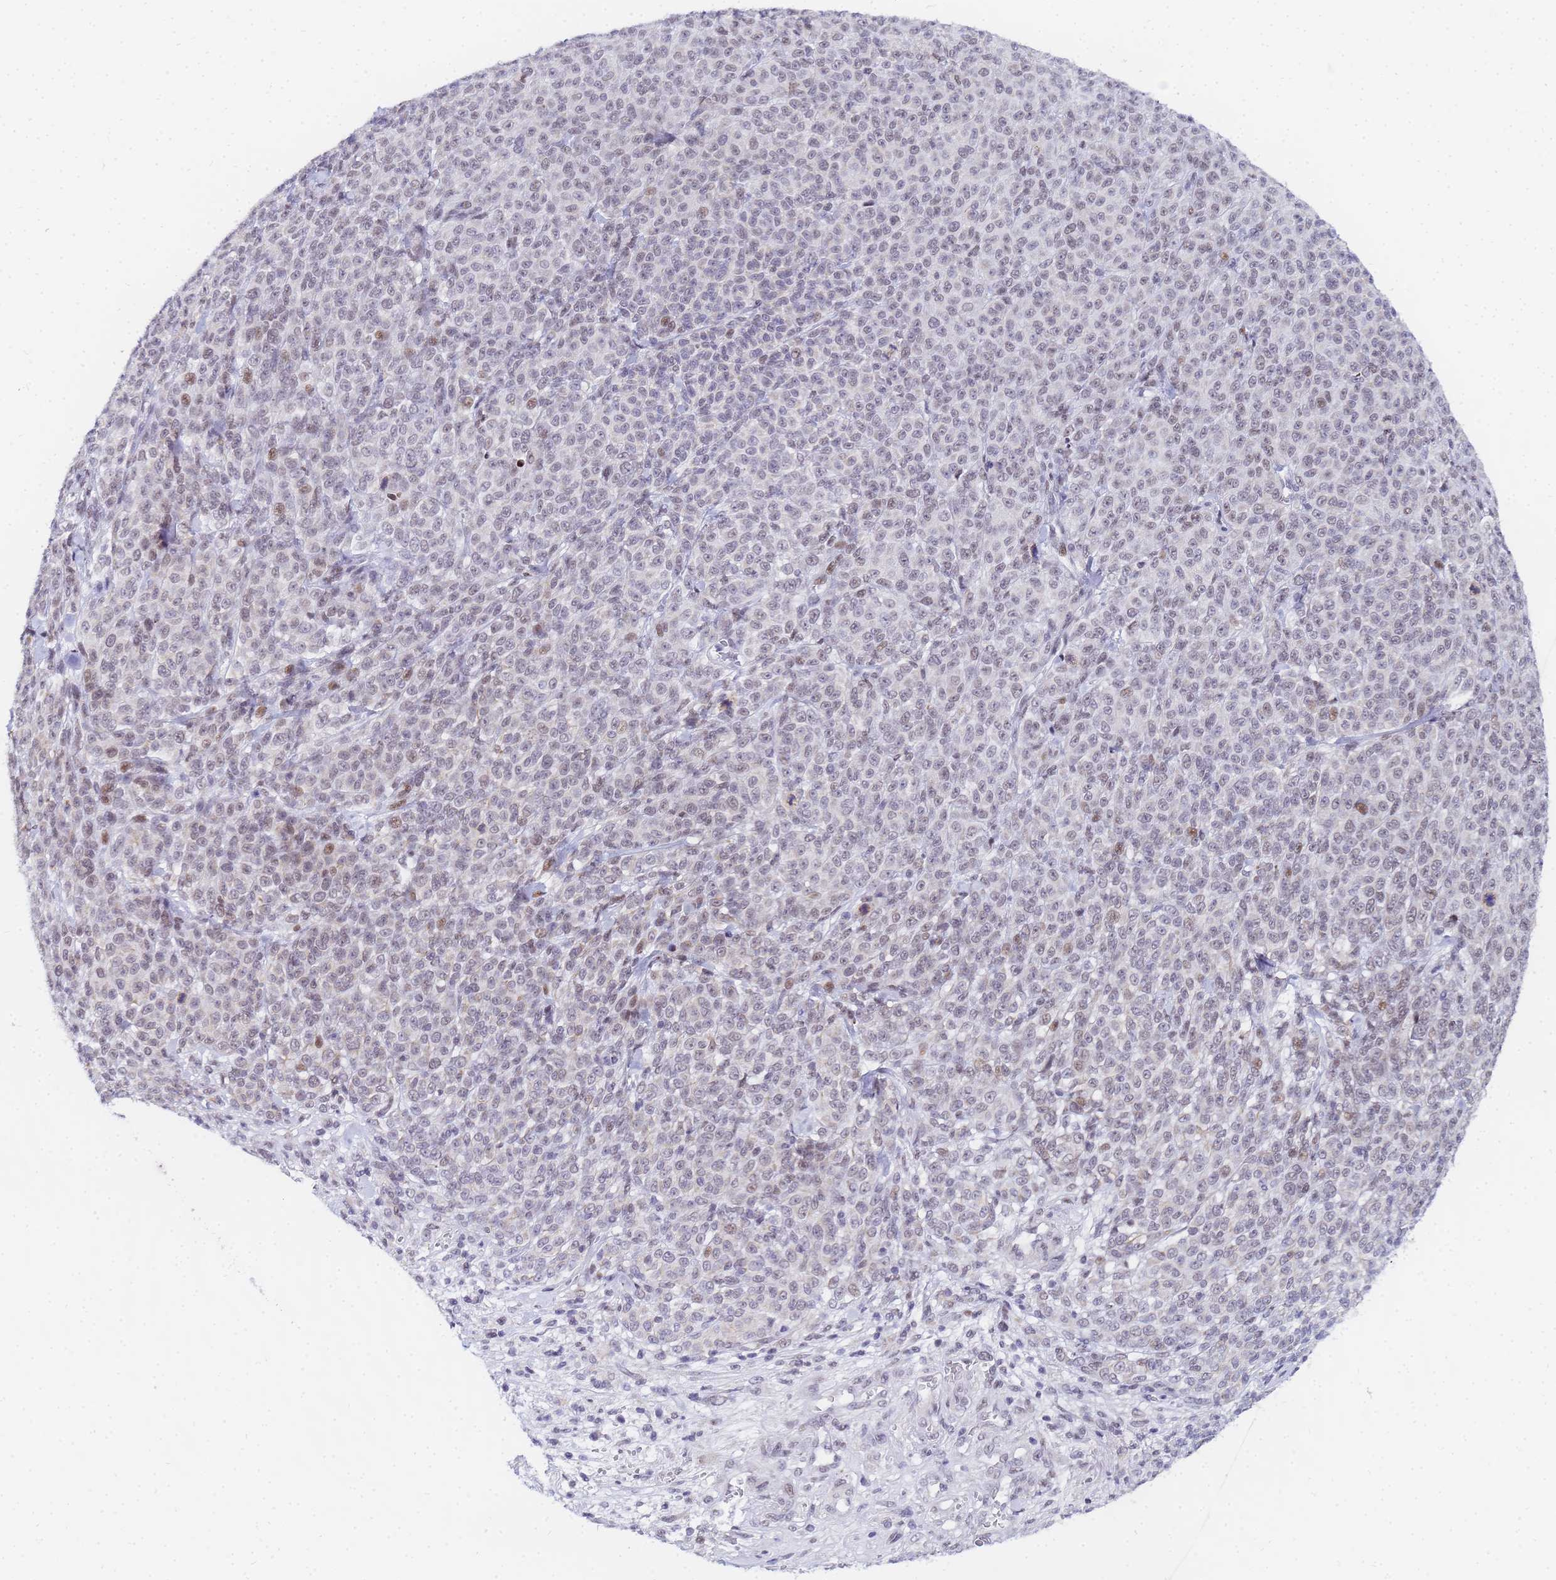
{"staining": {"intensity": "weak", "quantity": "<25%", "location": "nuclear"}, "tissue": "melanoma", "cell_type": "Tumor cells", "image_type": "cancer", "snomed": [{"axis": "morphology", "description": "Normal tissue, NOS"}, {"axis": "morphology", "description": "Malignant melanoma, NOS"}, {"axis": "topography", "description": "Skin"}], "caption": "Tumor cells show no significant protein expression in malignant melanoma.", "gene": "CKMT1A", "patient": {"sex": "female", "age": 34}}